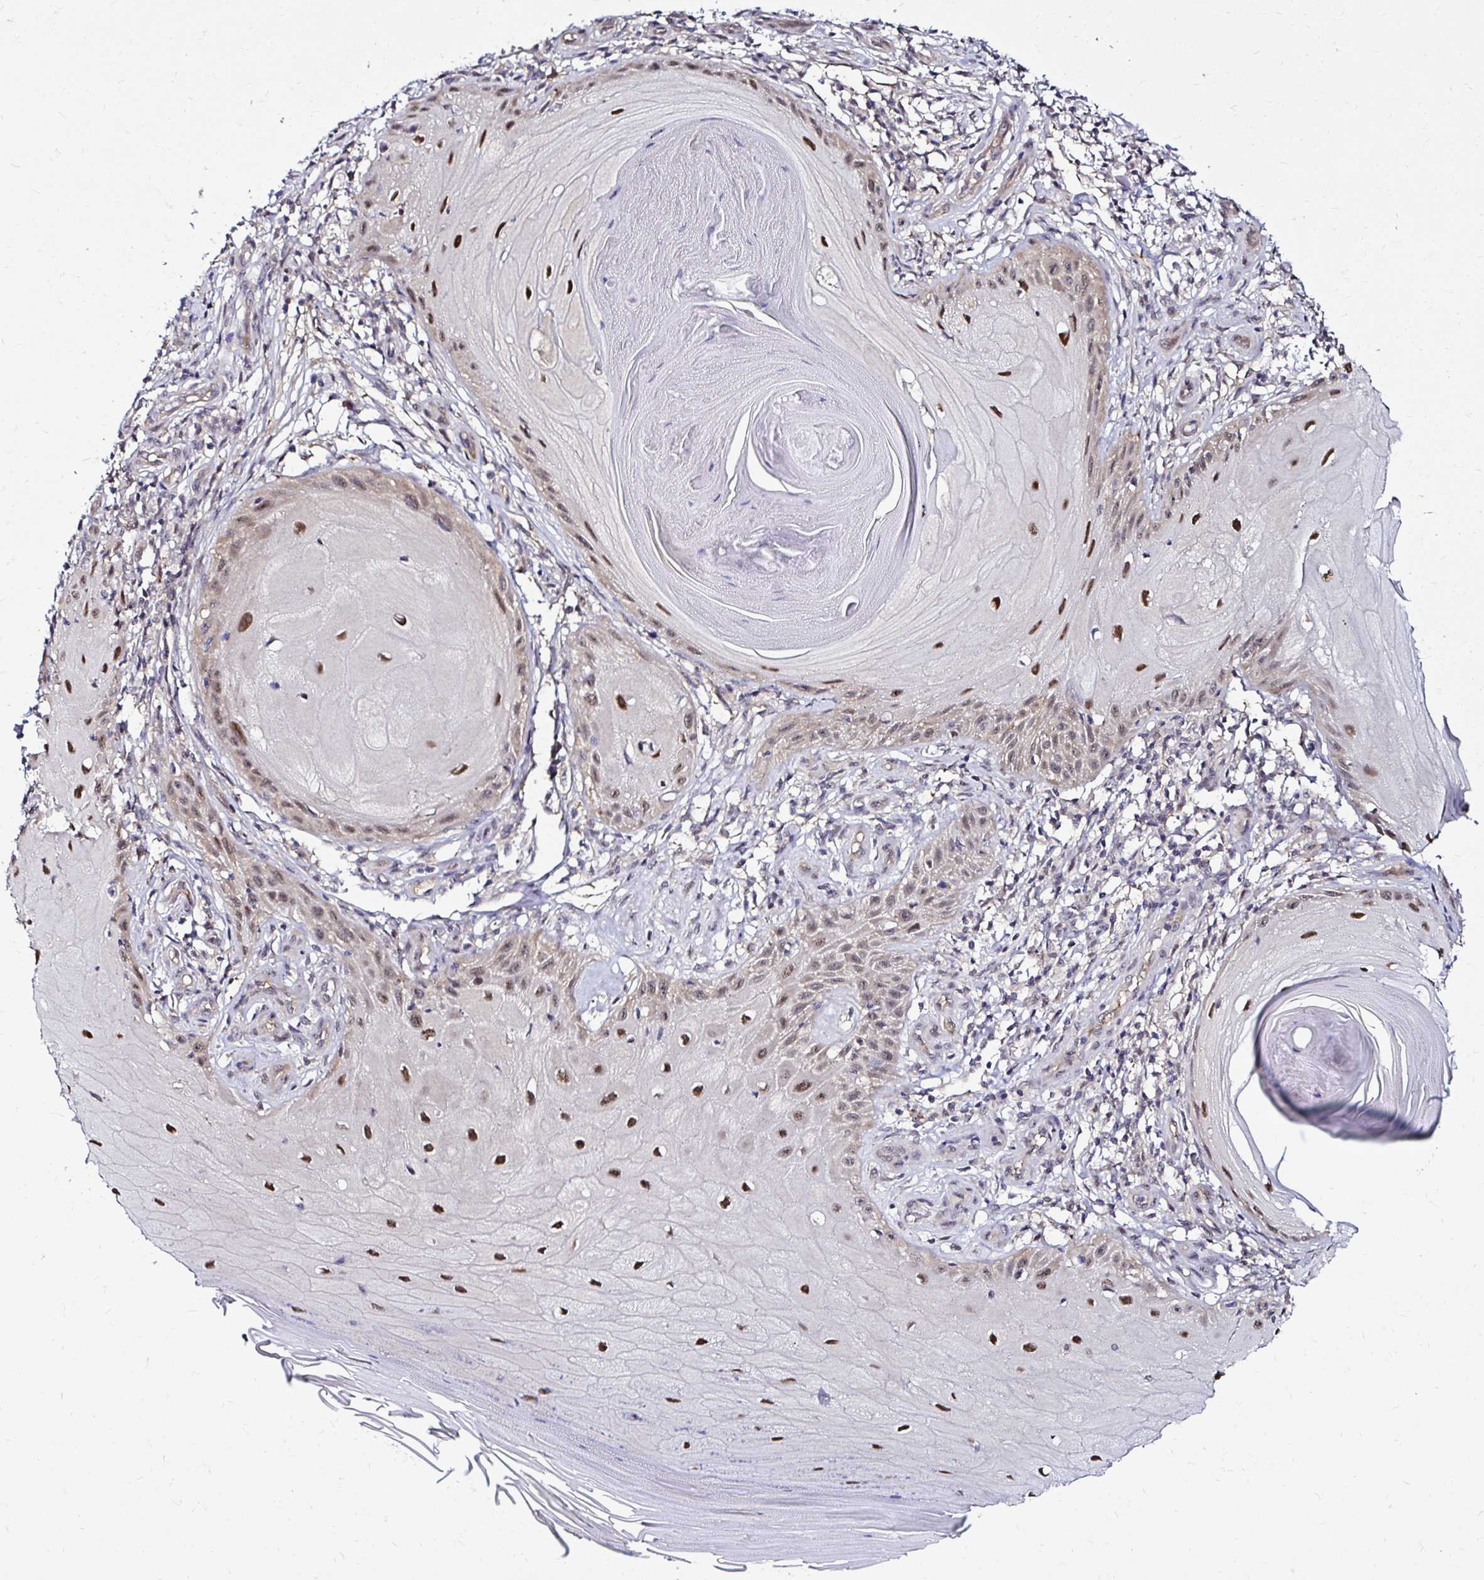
{"staining": {"intensity": "moderate", "quantity": "25%-75%", "location": "nuclear"}, "tissue": "skin cancer", "cell_type": "Tumor cells", "image_type": "cancer", "snomed": [{"axis": "morphology", "description": "Squamous cell carcinoma, NOS"}, {"axis": "topography", "description": "Skin"}], "caption": "Immunohistochemistry (IHC) staining of skin cancer (squamous cell carcinoma), which displays medium levels of moderate nuclear staining in approximately 25%-75% of tumor cells indicating moderate nuclear protein staining. The staining was performed using DAB (3,3'-diaminobenzidine) (brown) for protein detection and nuclei were counterstained in hematoxylin (blue).", "gene": "PSMD3", "patient": {"sex": "female", "age": 77}}